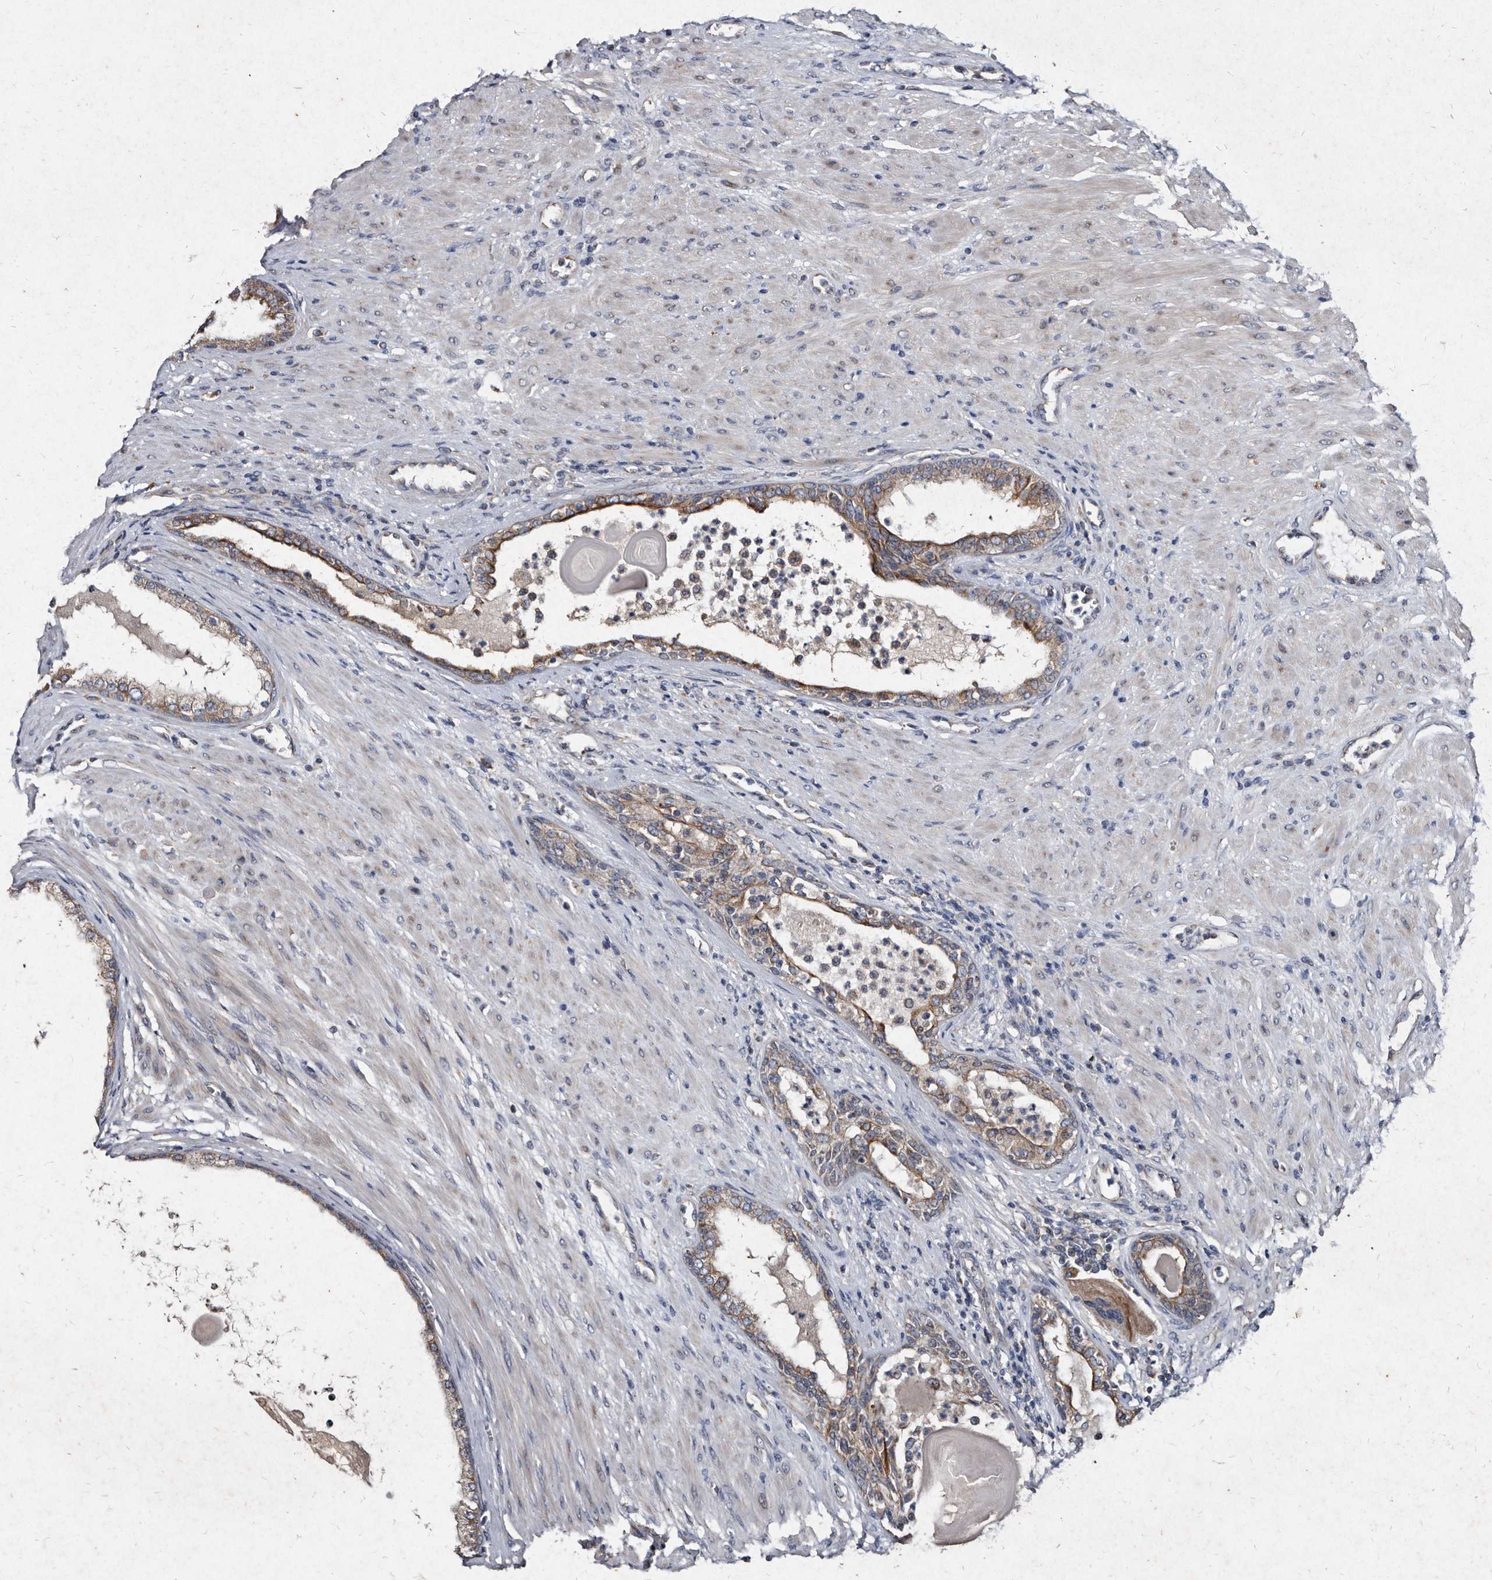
{"staining": {"intensity": "weak", "quantity": ">75%", "location": "cytoplasmic/membranous"}, "tissue": "prostate cancer", "cell_type": "Tumor cells", "image_type": "cancer", "snomed": [{"axis": "morphology", "description": "Normal tissue, NOS"}, {"axis": "morphology", "description": "Adenocarcinoma, Low grade"}, {"axis": "topography", "description": "Prostate"}, {"axis": "topography", "description": "Peripheral nerve tissue"}], "caption": "Immunohistochemistry (IHC) (DAB) staining of human prostate cancer (adenocarcinoma (low-grade)) exhibits weak cytoplasmic/membranous protein positivity in approximately >75% of tumor cells. The staining was performed using DAB (3,3'-diaminobenzidine) to visualize the protein expression in brown, while the nuclei were stained in blue with hematoxylin (Magnification: 20x).", "gene": "YPEL3", "patient": {"sex": "male", "age": 71}}